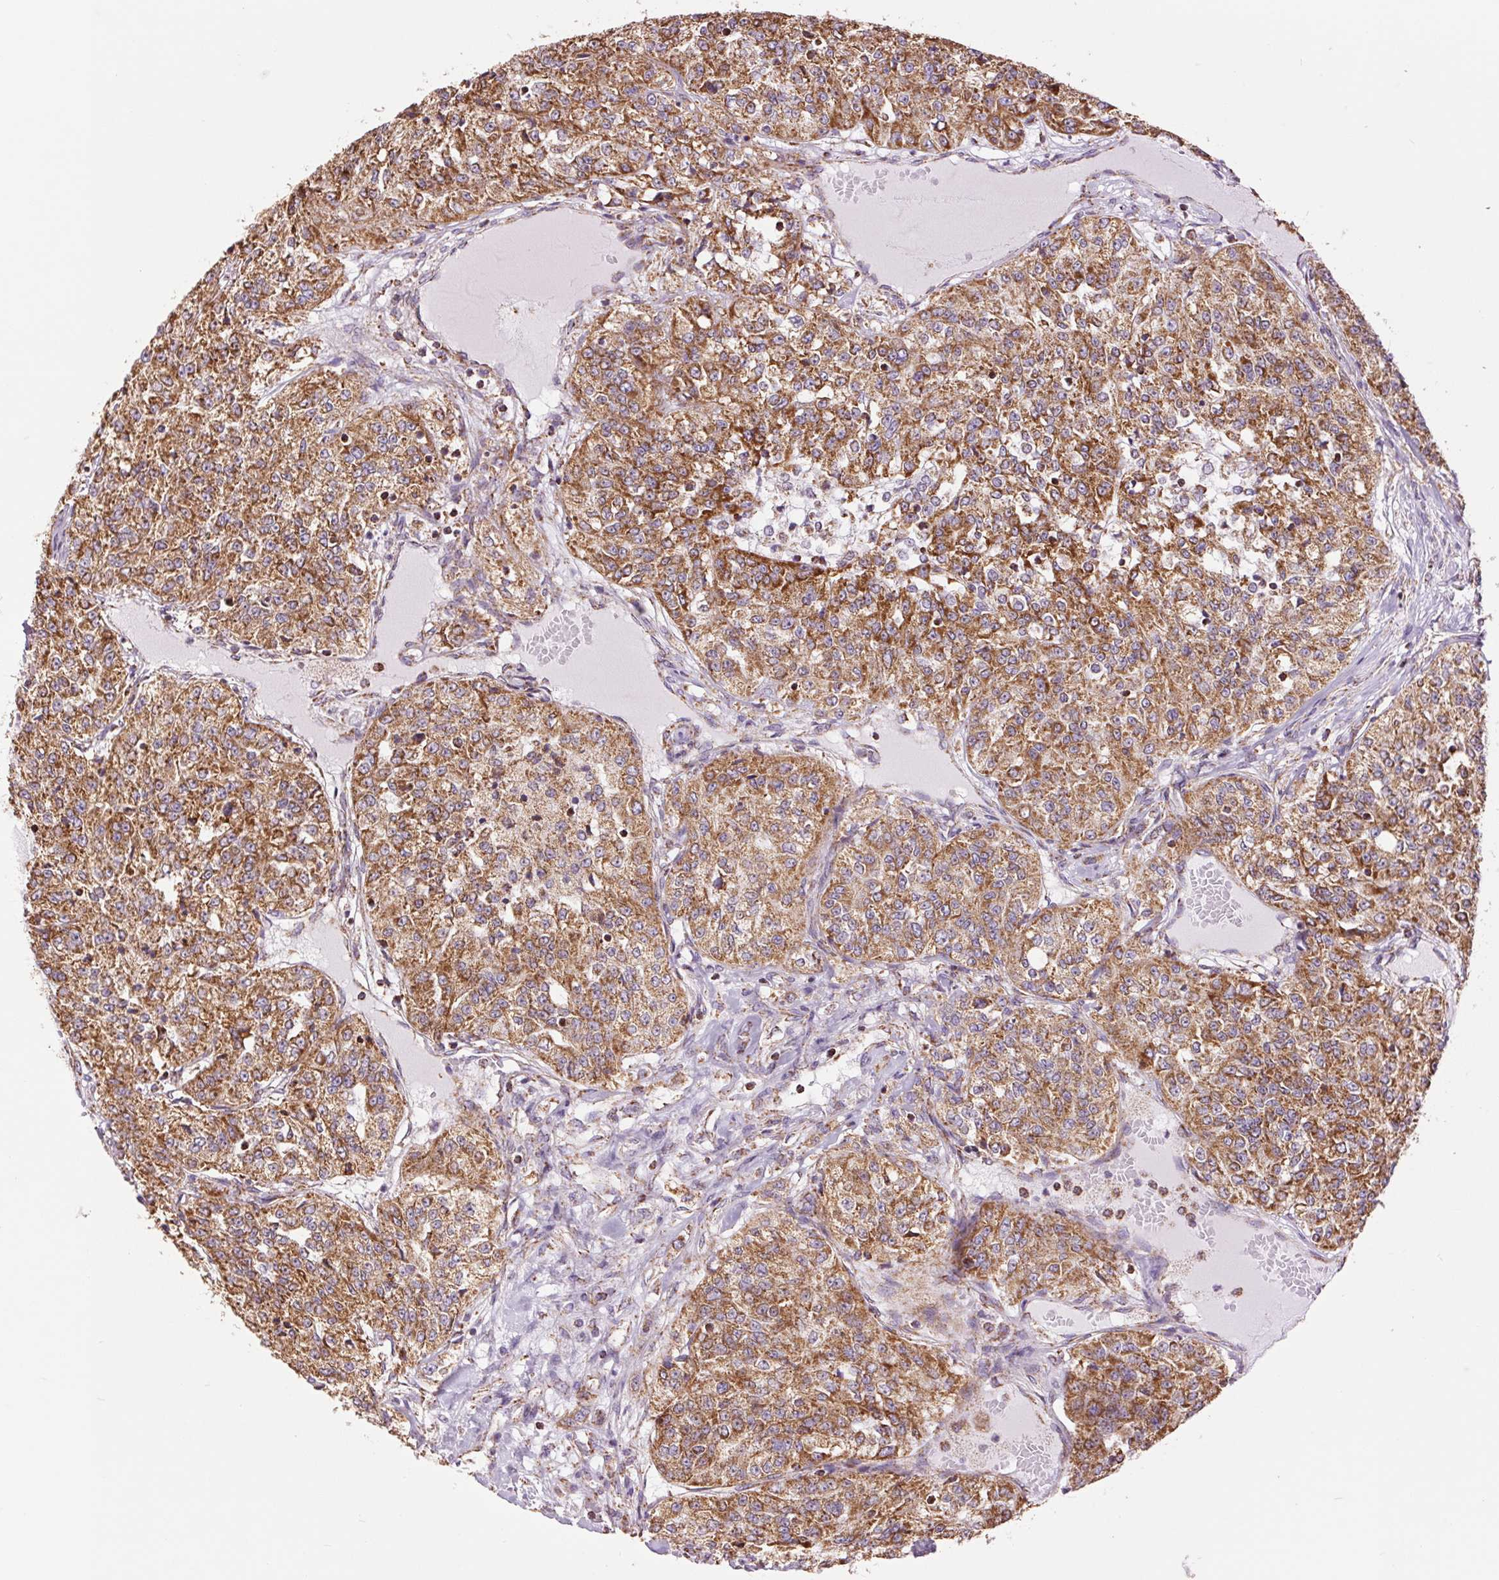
{"staining": {"intensity": "strong", "quantity": ">75%", "location": "cytoplasmic/membranous"}, "tissue": "renal cancer", "cell_type": "Tumor cells", "image_type": "cancer", "snomed": [{"axis": "morphology", "description": "Adenocarcinoma, NOS"}, {"axis": "topography", "description": "Kidney"}], "caption": "The immunohistochemical stain shows strong cytoplasmic/membranous positivity in tumor cells of renal cancer tissue. Using DAB (3,3'-diaminobenzidine) (brown) and hematoxylin (blue) stains, captured at high magnification using brightfield microscopy.", "gene": "ATP5PB", "patient": {"sex": "female", "age": 63}}